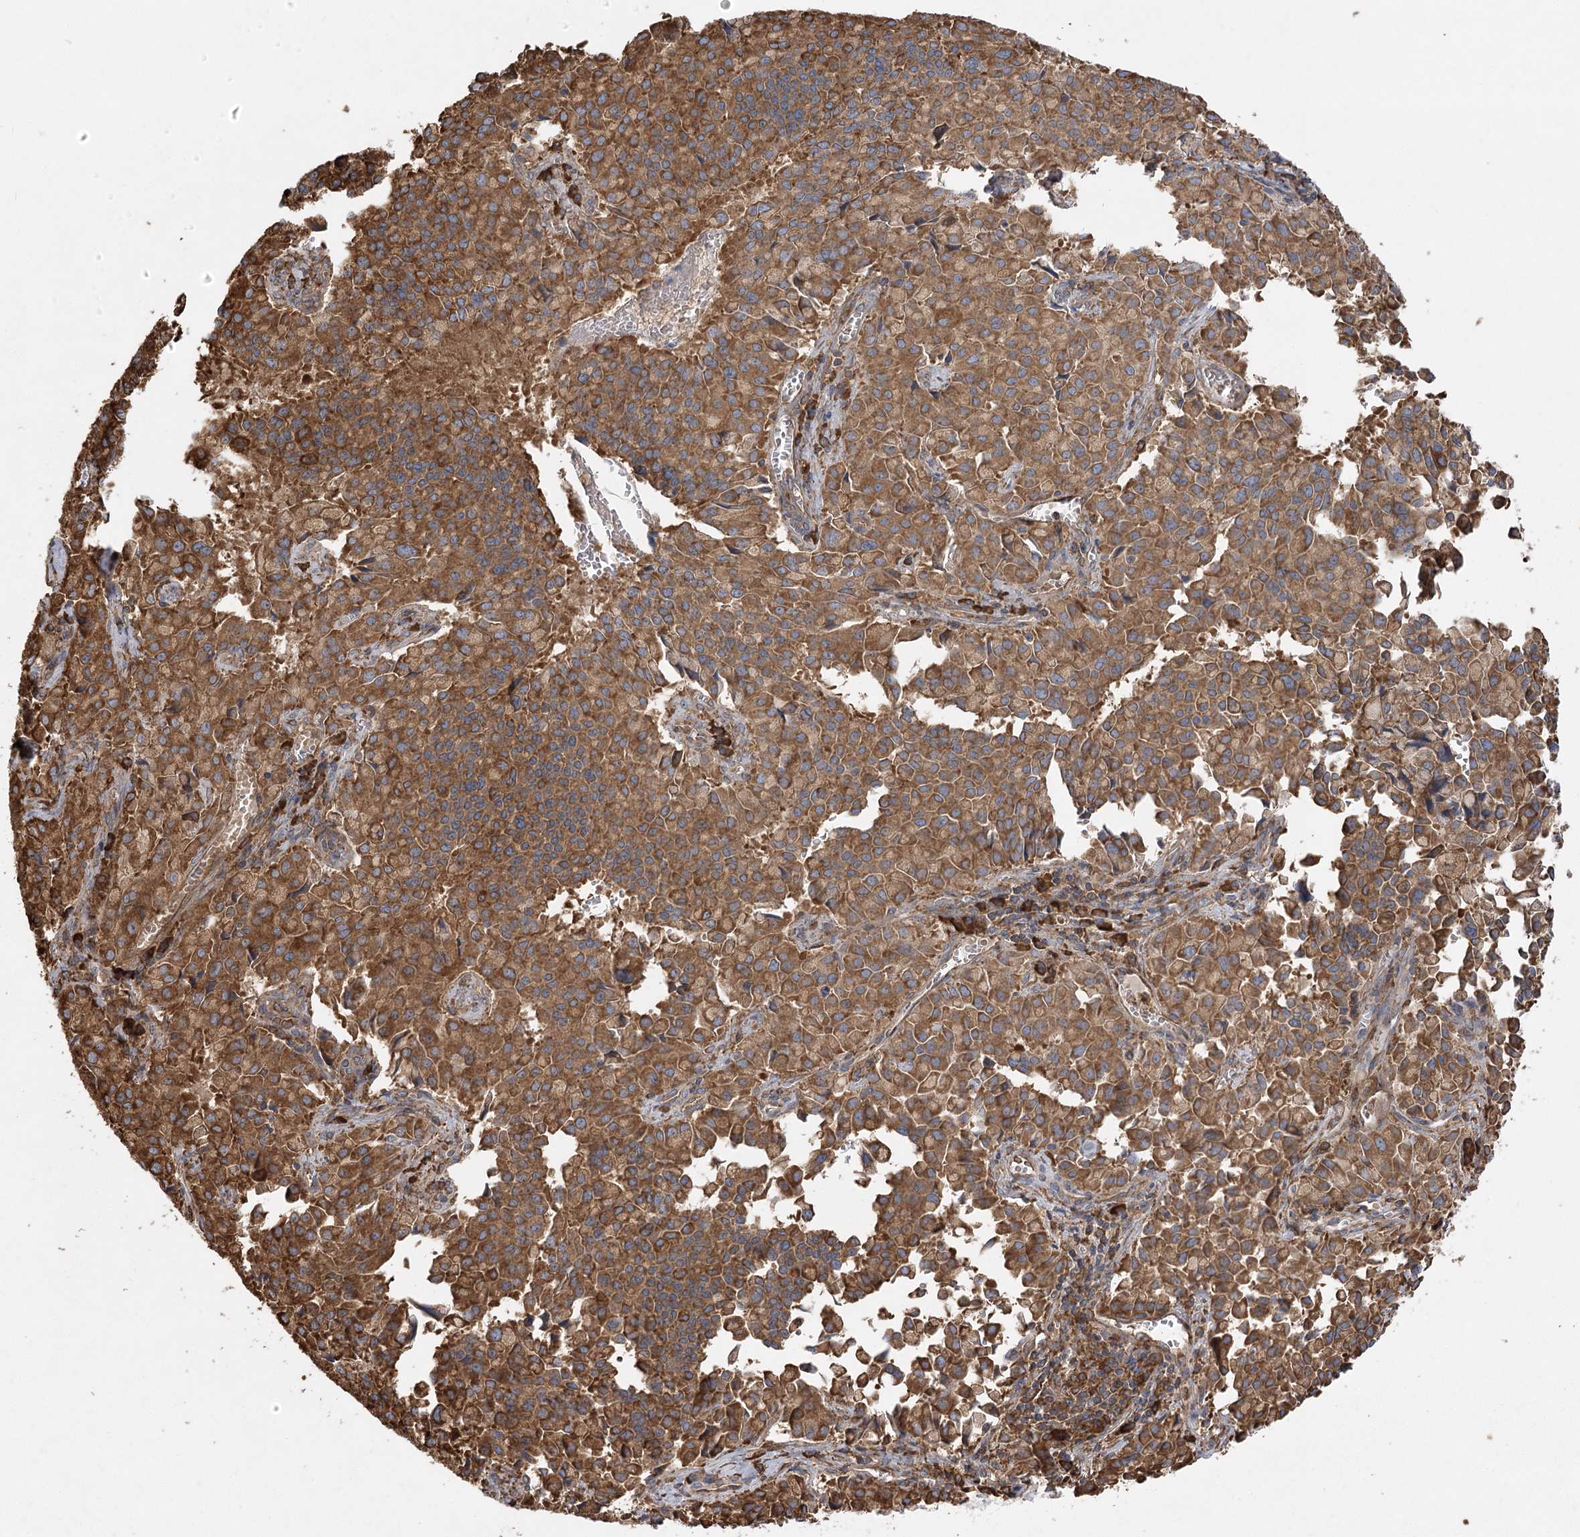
{"staining": {"intensity": "strong", "quantity": ">75%", "location": "cytoplasmic/membranous"}, "tissue": "pancreatic cancer", "cell_type": "Tumor cells", "image_type": "cancer", "snomed": [{"axis": "morphology", "description": "Adenocarcinoma, NOS"}, {"axis": "topography", "description": "Pancreas"}], "caption": "Strong cytoplasmic/membranous staining for a protein is seen in about >75% of tumor cells of pancreatic adenocarcinoma using immunohistochemistry.", "gene": "ACAP2", "patient": {"sex": "male", "age": 65}}